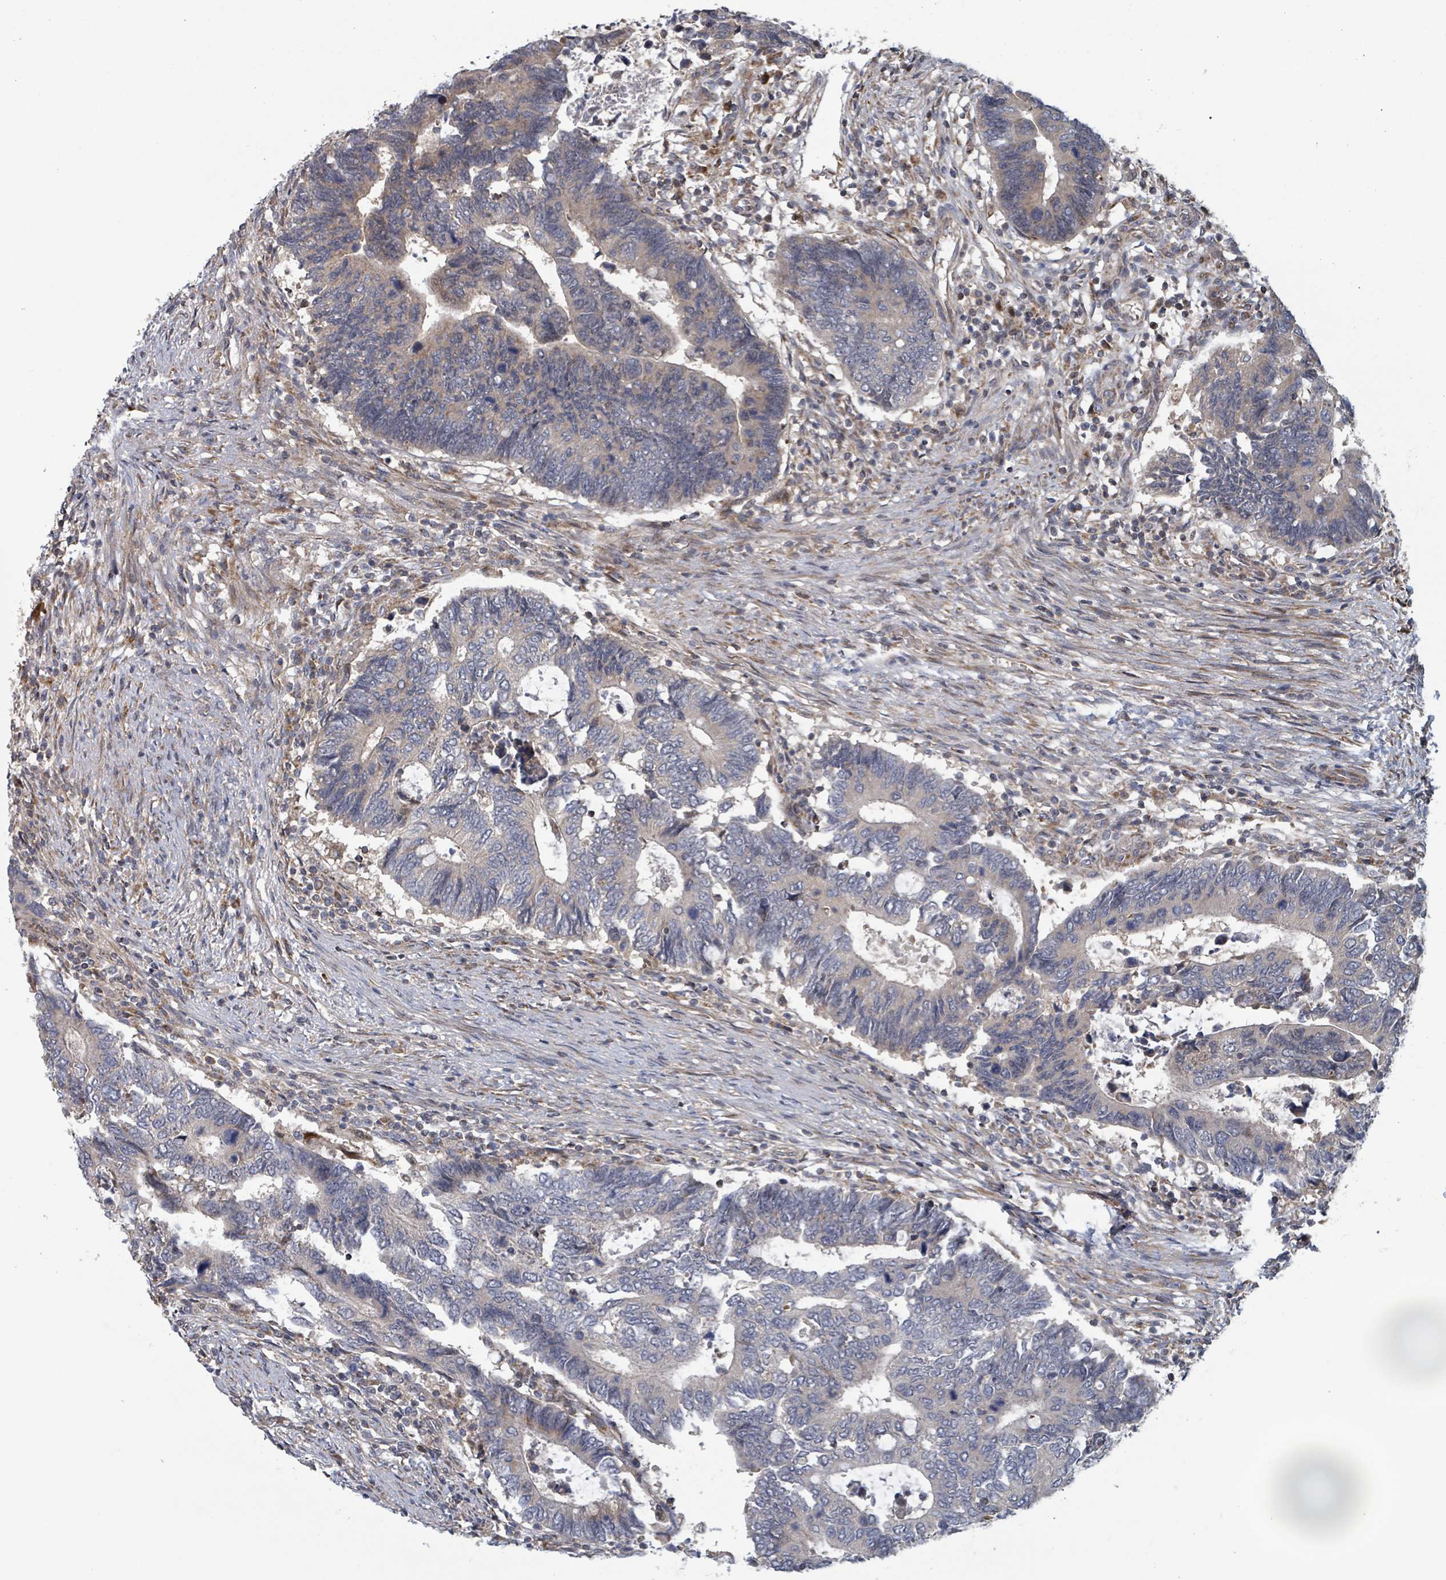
{"staining": {"intensity": "weak", "quantity": "25%-75%", "location": "cytoplasmic/membranous"}, "tissue": "colorectal cancer", "cell_type": "Tumor cells", "image_type": "cancer", "snomed": [{"axis": "morphology", "description": "Adenocarcinoma, NOS"}, {"axis": "topography", "description": "Colon"}], "caption": "IHC (DAB (3,3'-diaminobenzidine)) staining of human colorectal cancer demonstrates weak cytoplasmic/membranous protein expression in approximately 25%-75% of tumor cells.", "gene": "HIVEP1", "patient": {"sex": "male", "age": 87}}